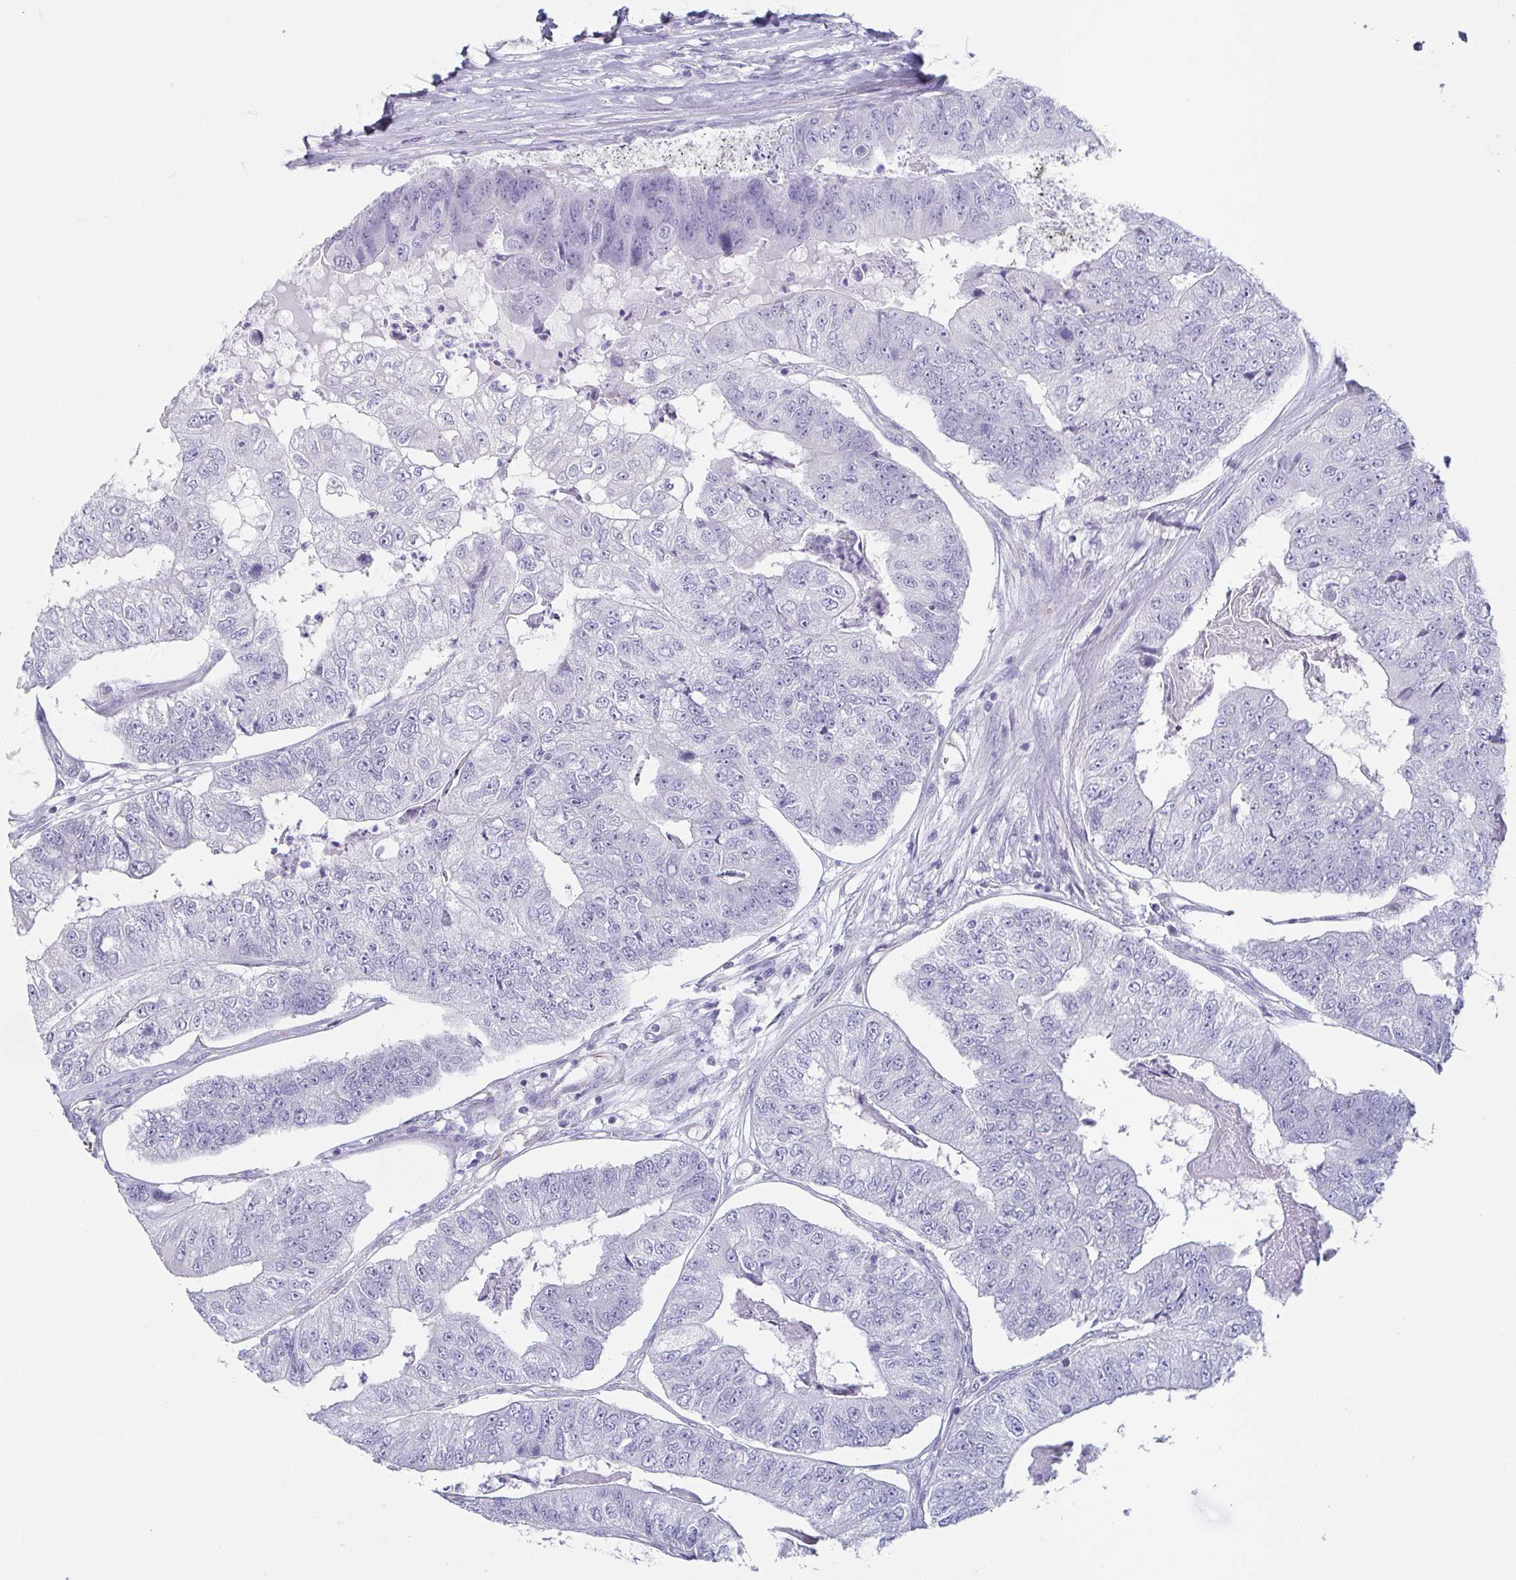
{"staining": {"intensity": "negative", "quantity": "none", "location": "none"}, "tissue": "colorectal cancer", "cell_type": "Tumor cells", "image_type": "cancer", "snomed": [{"axis": "morphology", "description": "Adenocarcinoma, NOS"}, {"axis": "topography", "description": "Colon"}], "caption": "A photomicrograph of human colorectal cancer (adenocarcinoma) is negative for staining in tumor cells.", "gene": "PRR27", "patient": {"sex": "female", "age": 67}}